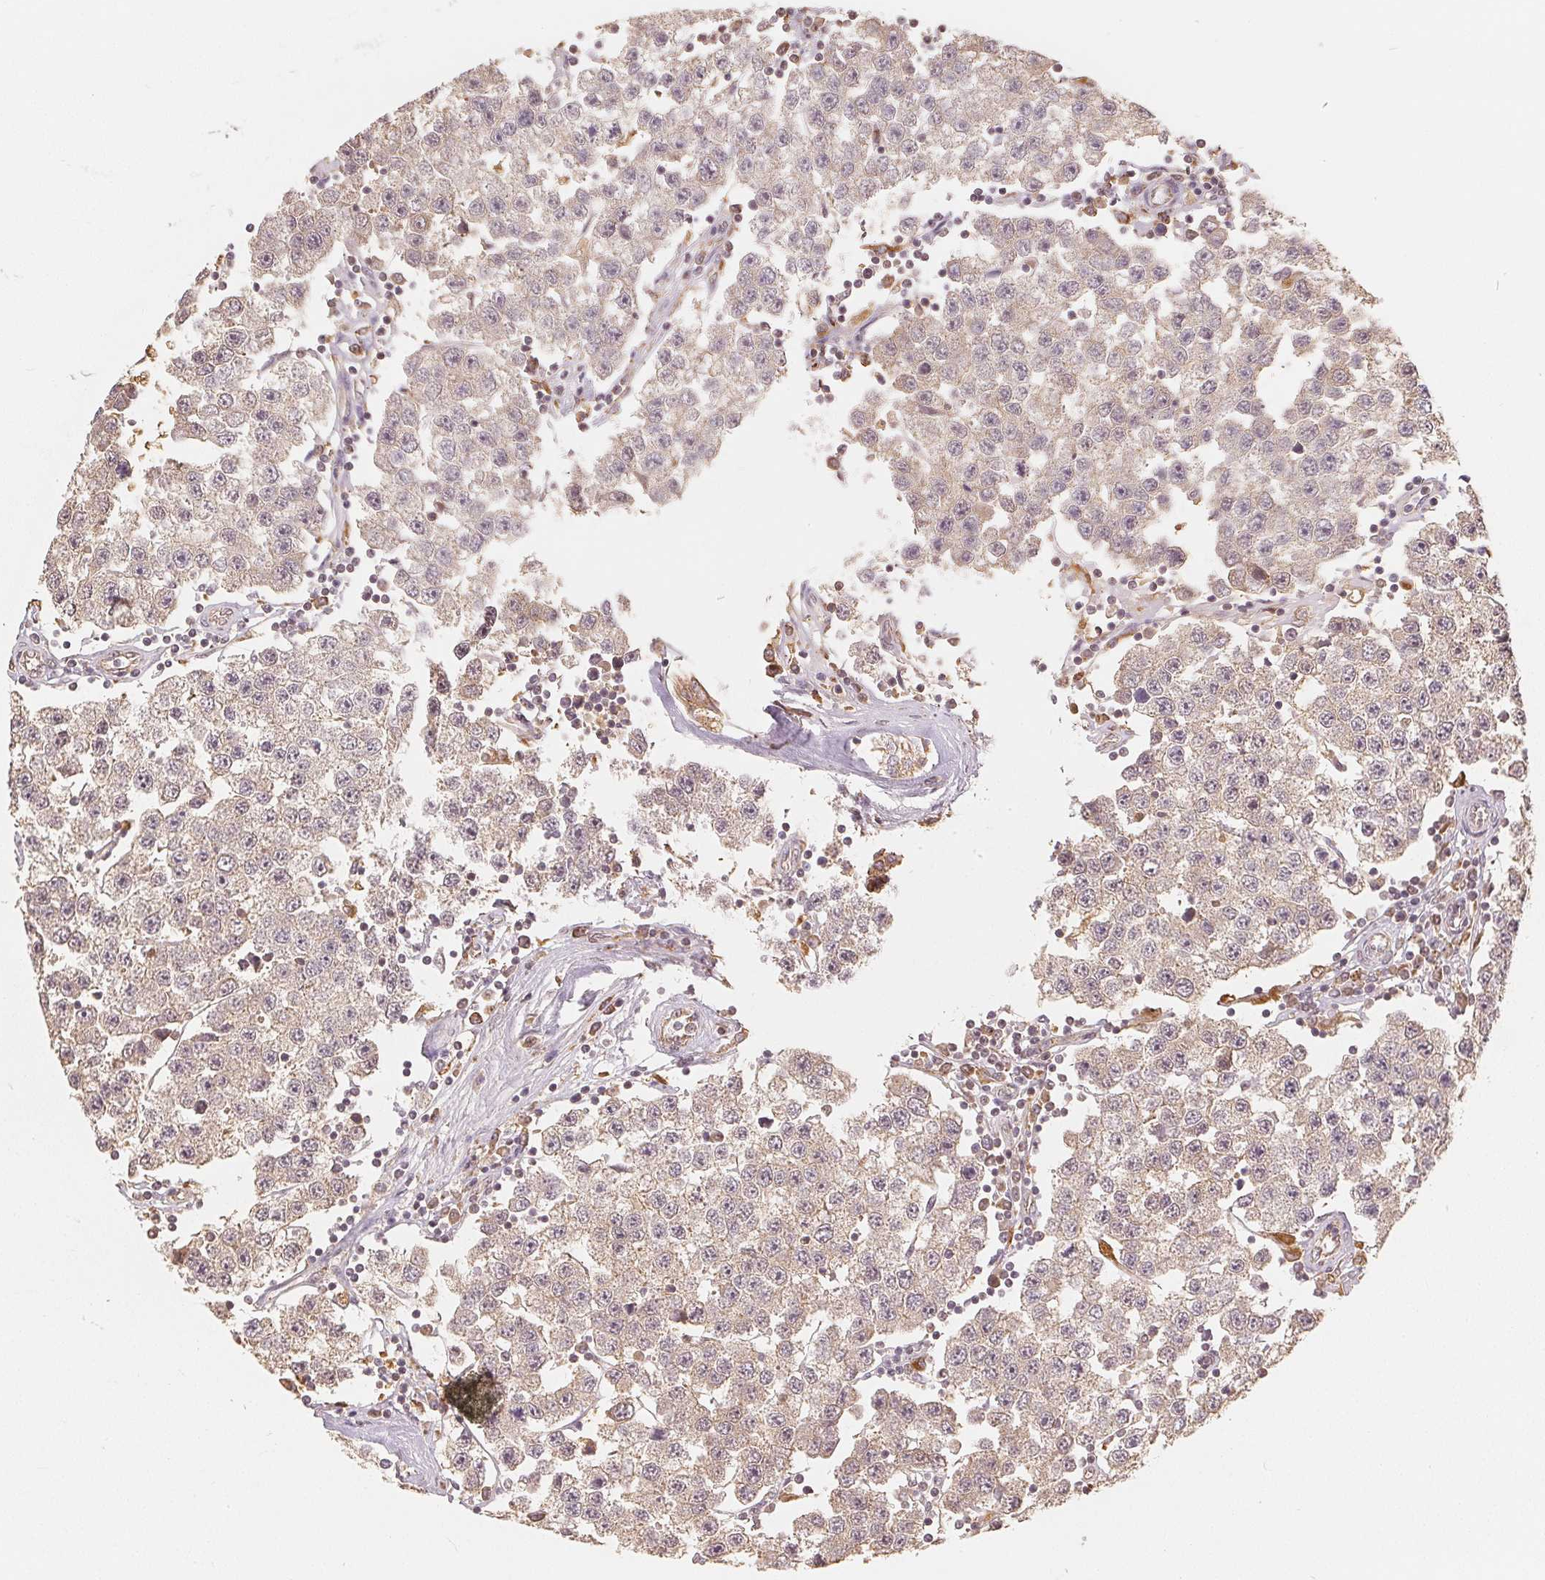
{"staining": {"intensity": "weak", "quantity": "25%-75%", "location": "cytoplasmic/membranous"}, "tissue": "testis cancer", "cell_type": "Tumor cells", "image_type": "cancer", "snomed": [{"axis": "morphology", "description": "Seminoma, NOS"}, {"axis": "topography", "description": "Testis"}], "caption": "Immunohistochemical staining of human testis seminoma demonstrates weak cytoplasmic/membranous protein expression in about 25%-75% of tumor cells. The protein is shown in brown color, while the nuclei are stained blue.", "gene": "GUSB", "patient": {"sex": "male", "age": 34}}